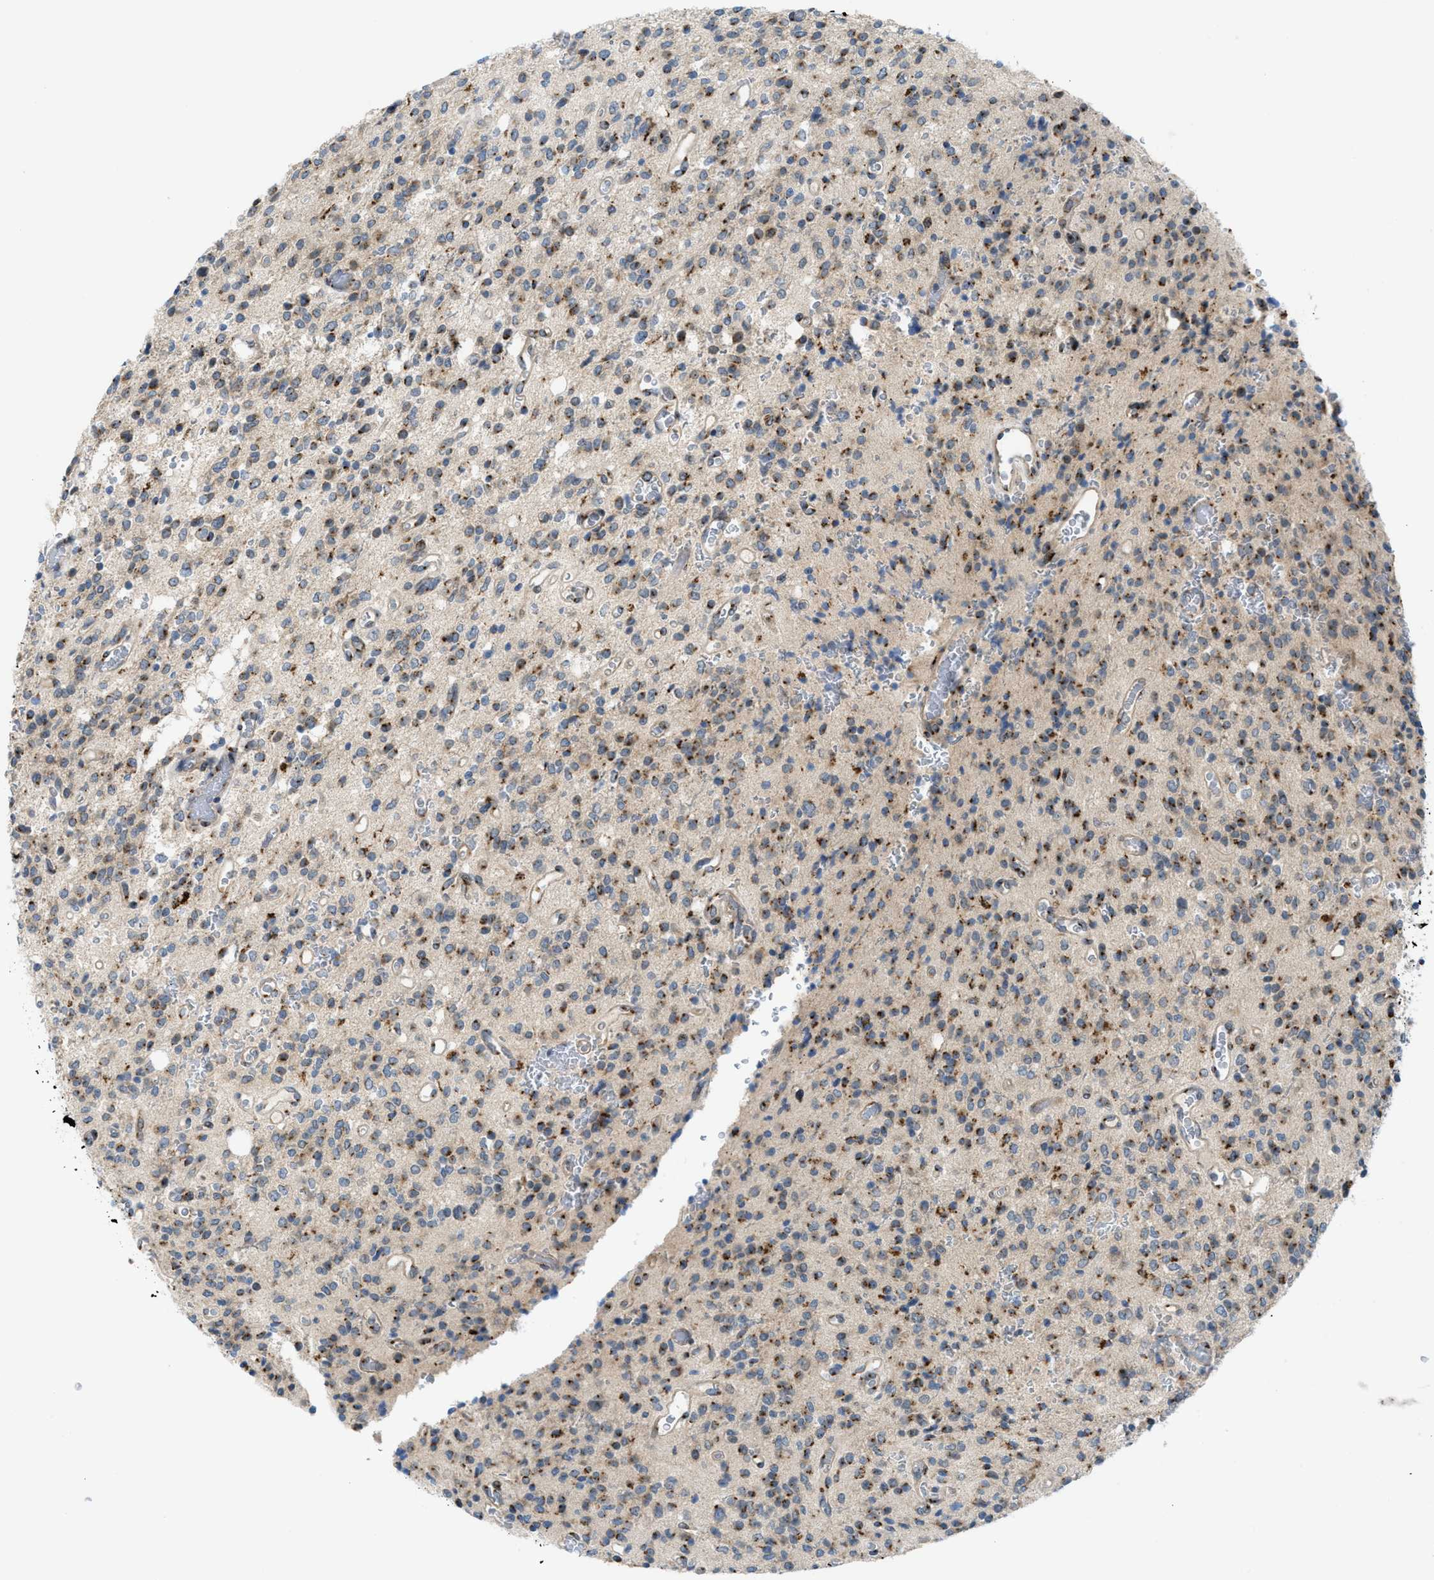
{"staining": {"intensity": "moderate", "quantity": ">75%", "location": "cytoplasmic/membranous"}, "tissue": "glioma", "cell_type": "Tumor cells", "image_type": "cancer", "snomed": [{"axis": "morphology", "description": "Glioma, malignant, High grade"}, {"axis": "topography", "description": "Brain"}], "caption": "Immunohistochemistry image of neoplastic tissue: malignant high-grade glioma stained using immunohistochemistry (IHC) shows medium levels of moderate protein expression localized specifically in the cytoplasmic/membranous of tumor cells, appearing as a cytoplasmic/membranous brown color.", "gene": "SLC38A10", "patient": {"sex": "male", "age": 34}}